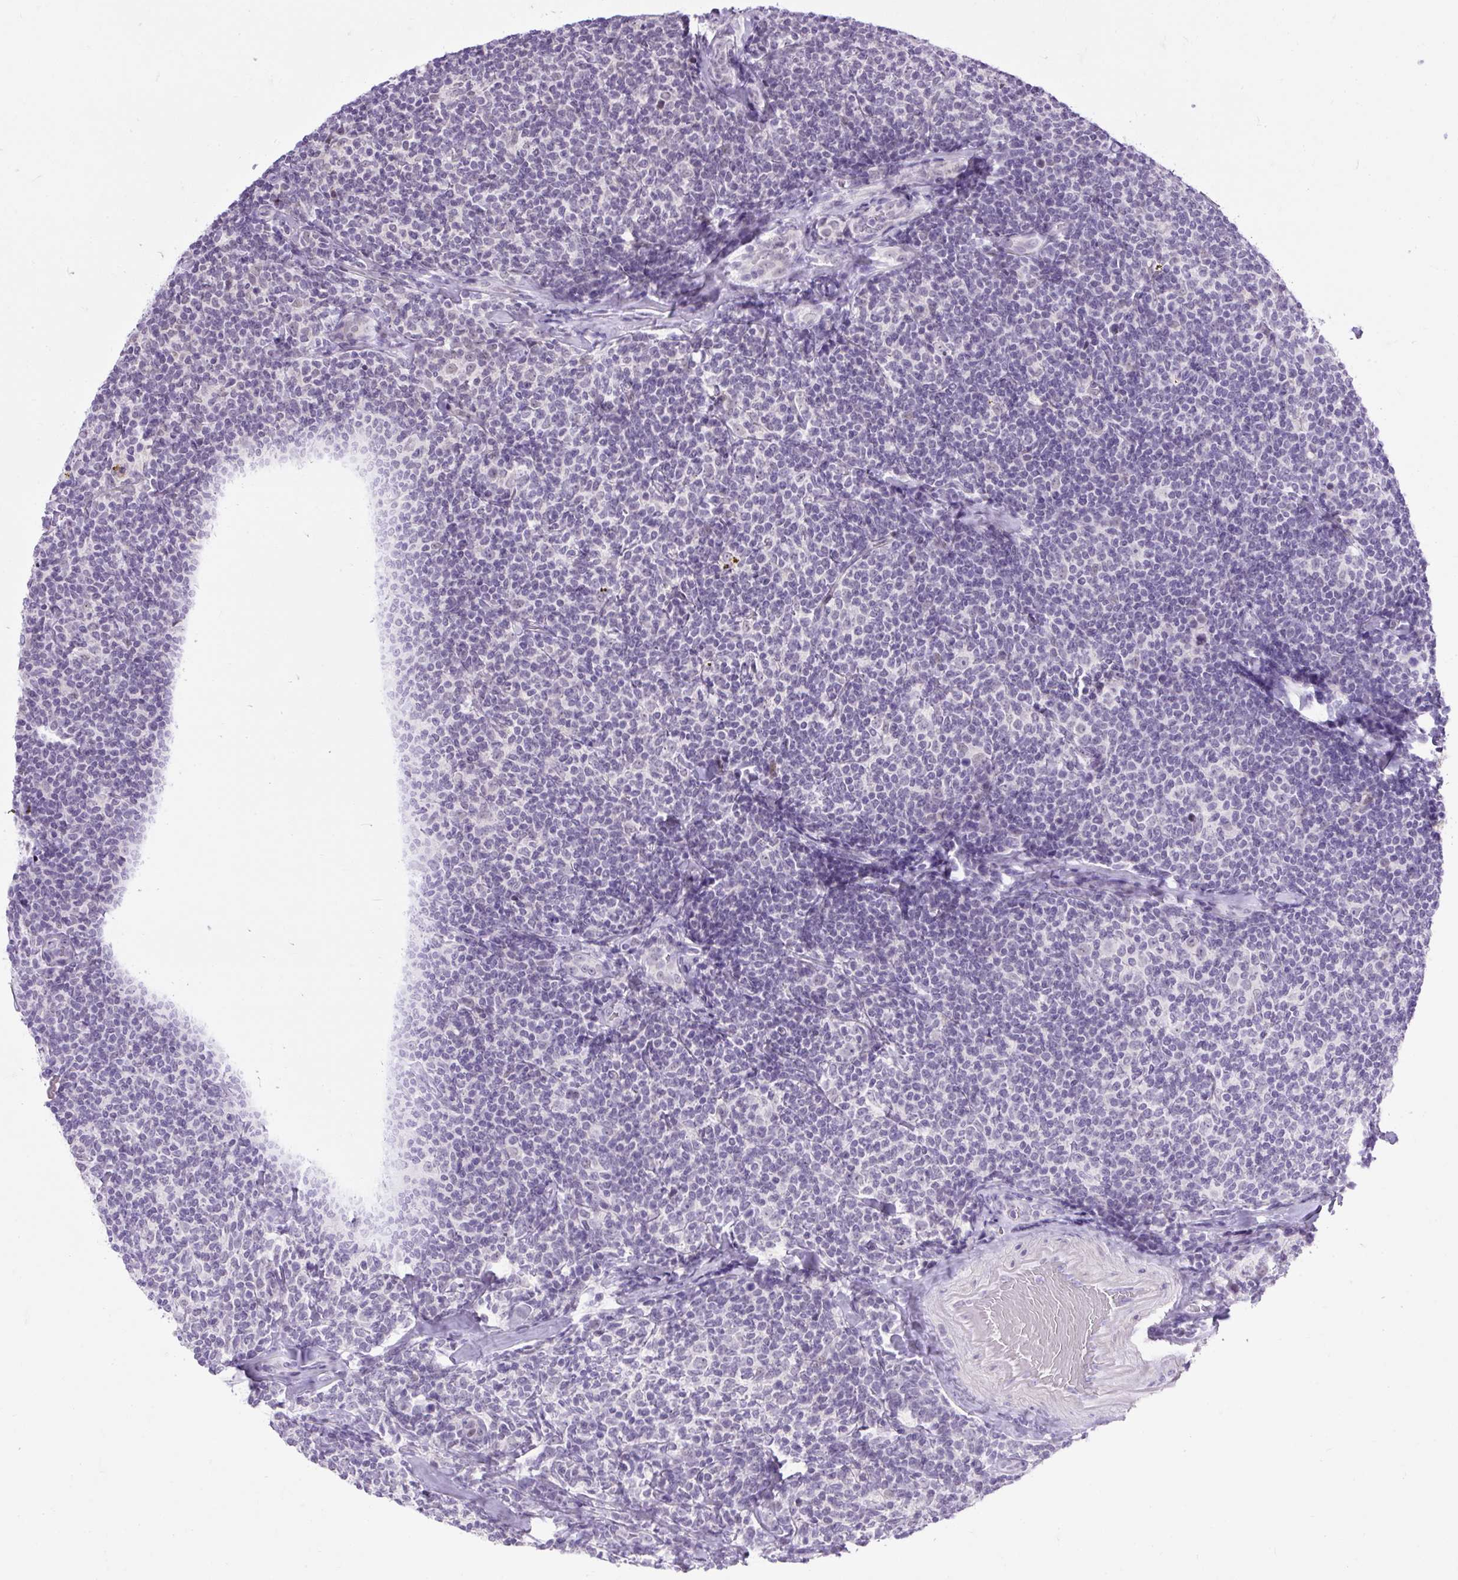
{"staining": {"intensity": "negative", "quantity": "none", "location": "none"}, "tissue": "lymphoma", "cell_type": "Tumor cells", "image_type": "cancer", "snomed": [{"axis": "morphology", "description": "Malignant lymphoma, non-Hodgkin's type, Low grade"}, {"axis": "topography", "description": "Lymph node"}], "caption": "Lymphoma was stained to show a protein in brown. There is no significant expression in tumor cells. Nuclei are stained in blue.", "gene": "WNT10B", "patient": {"sex": "female", "age": 56}}